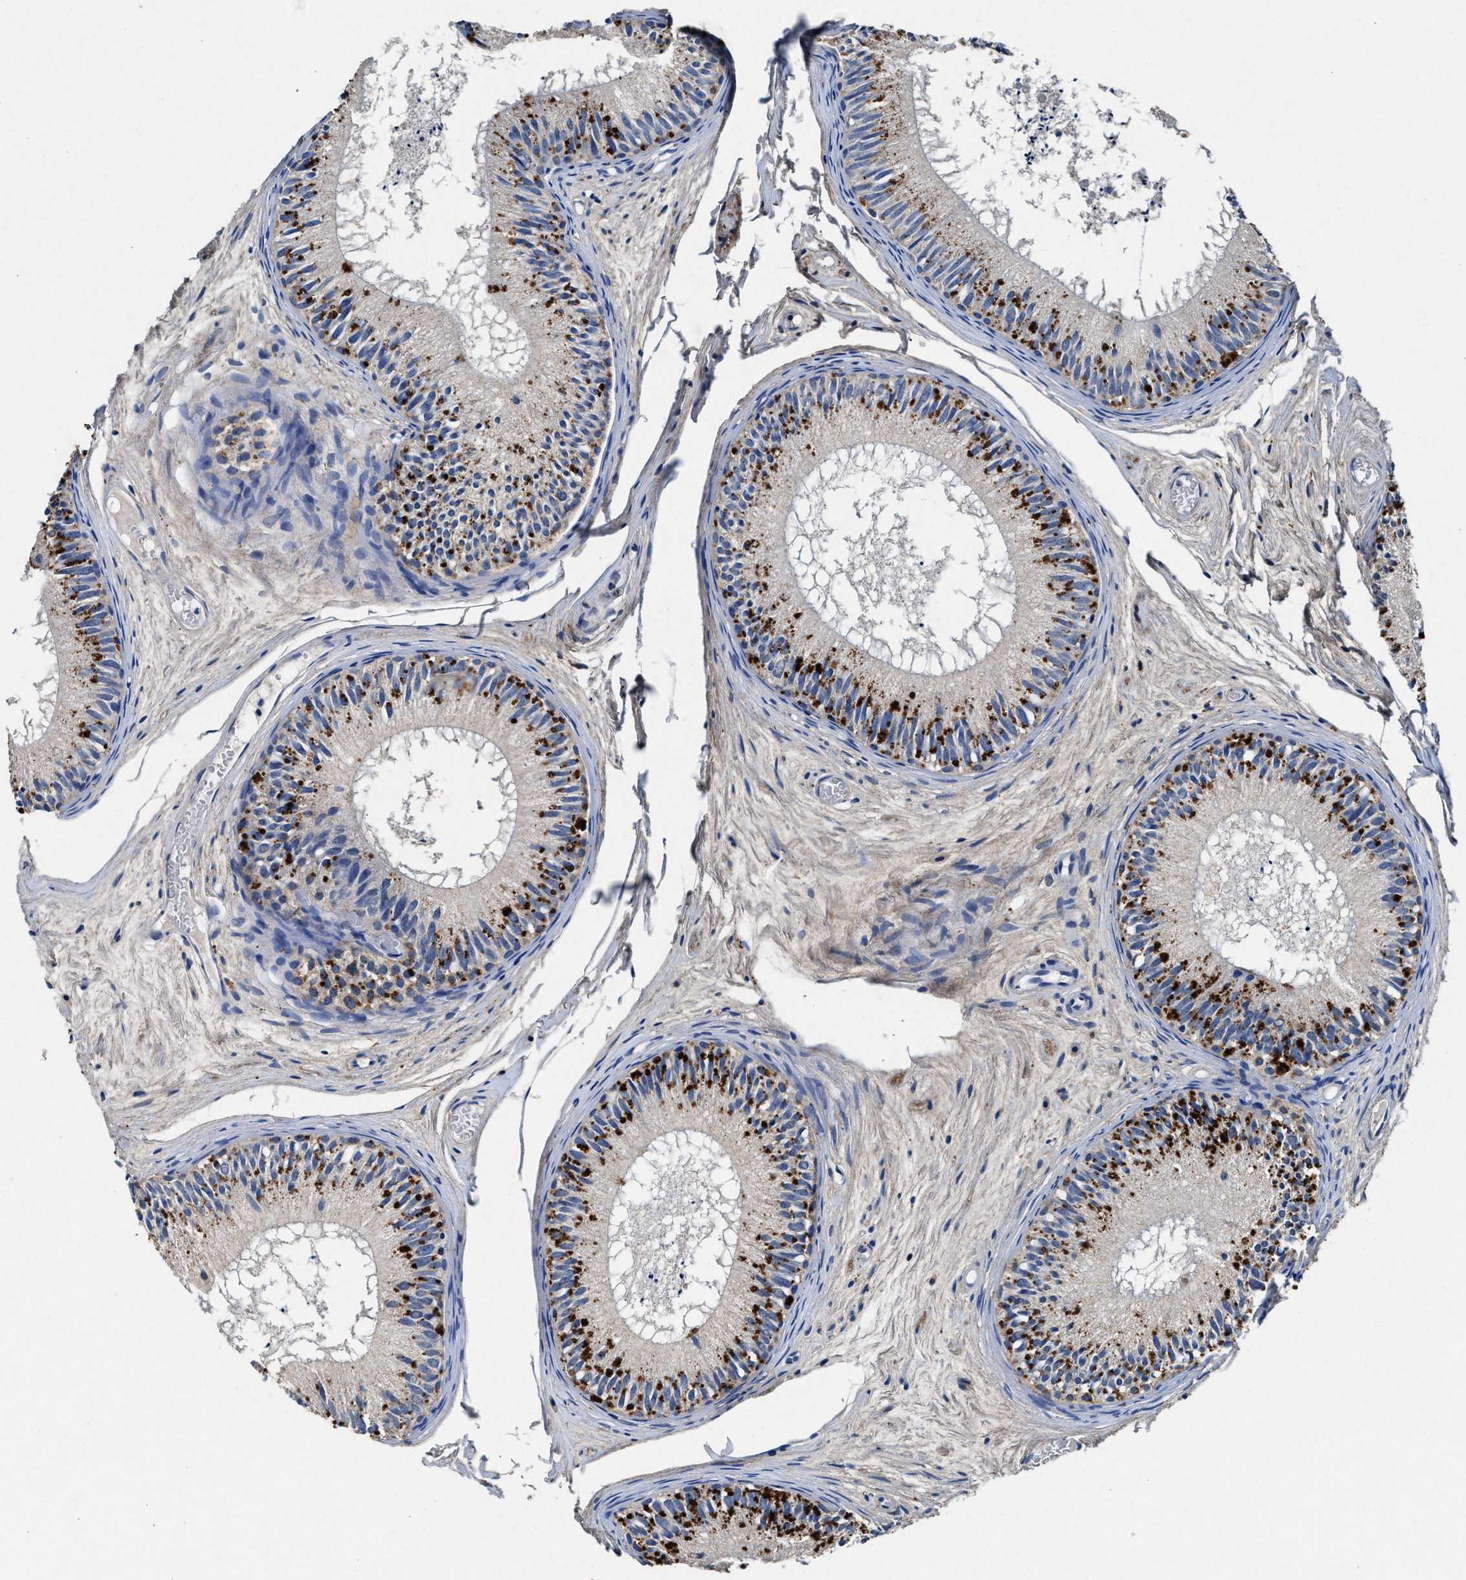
{"staining": {"intensity": "strong", "quantity": "25%-75%", "location": "cytoplasmic/membranous"}, "tissue": "epididymis", "cell_type": "Glandular cells", "image_type": "normal", "snomed": [{"axis": "morphology", "description": "Normal tissue, NOS"}, {"axis": "topography", "description": "Epididymis"}], "caption": "This histopathology image exhibits immunohistochemistry (IHC) staining of benign human epididymis, with high strong cytoplasmic/membranous expression in approximately 25%-75% of glandular cells.", "gene": "SLC8A1", "patient": {"sex": "male", "age": 46}}